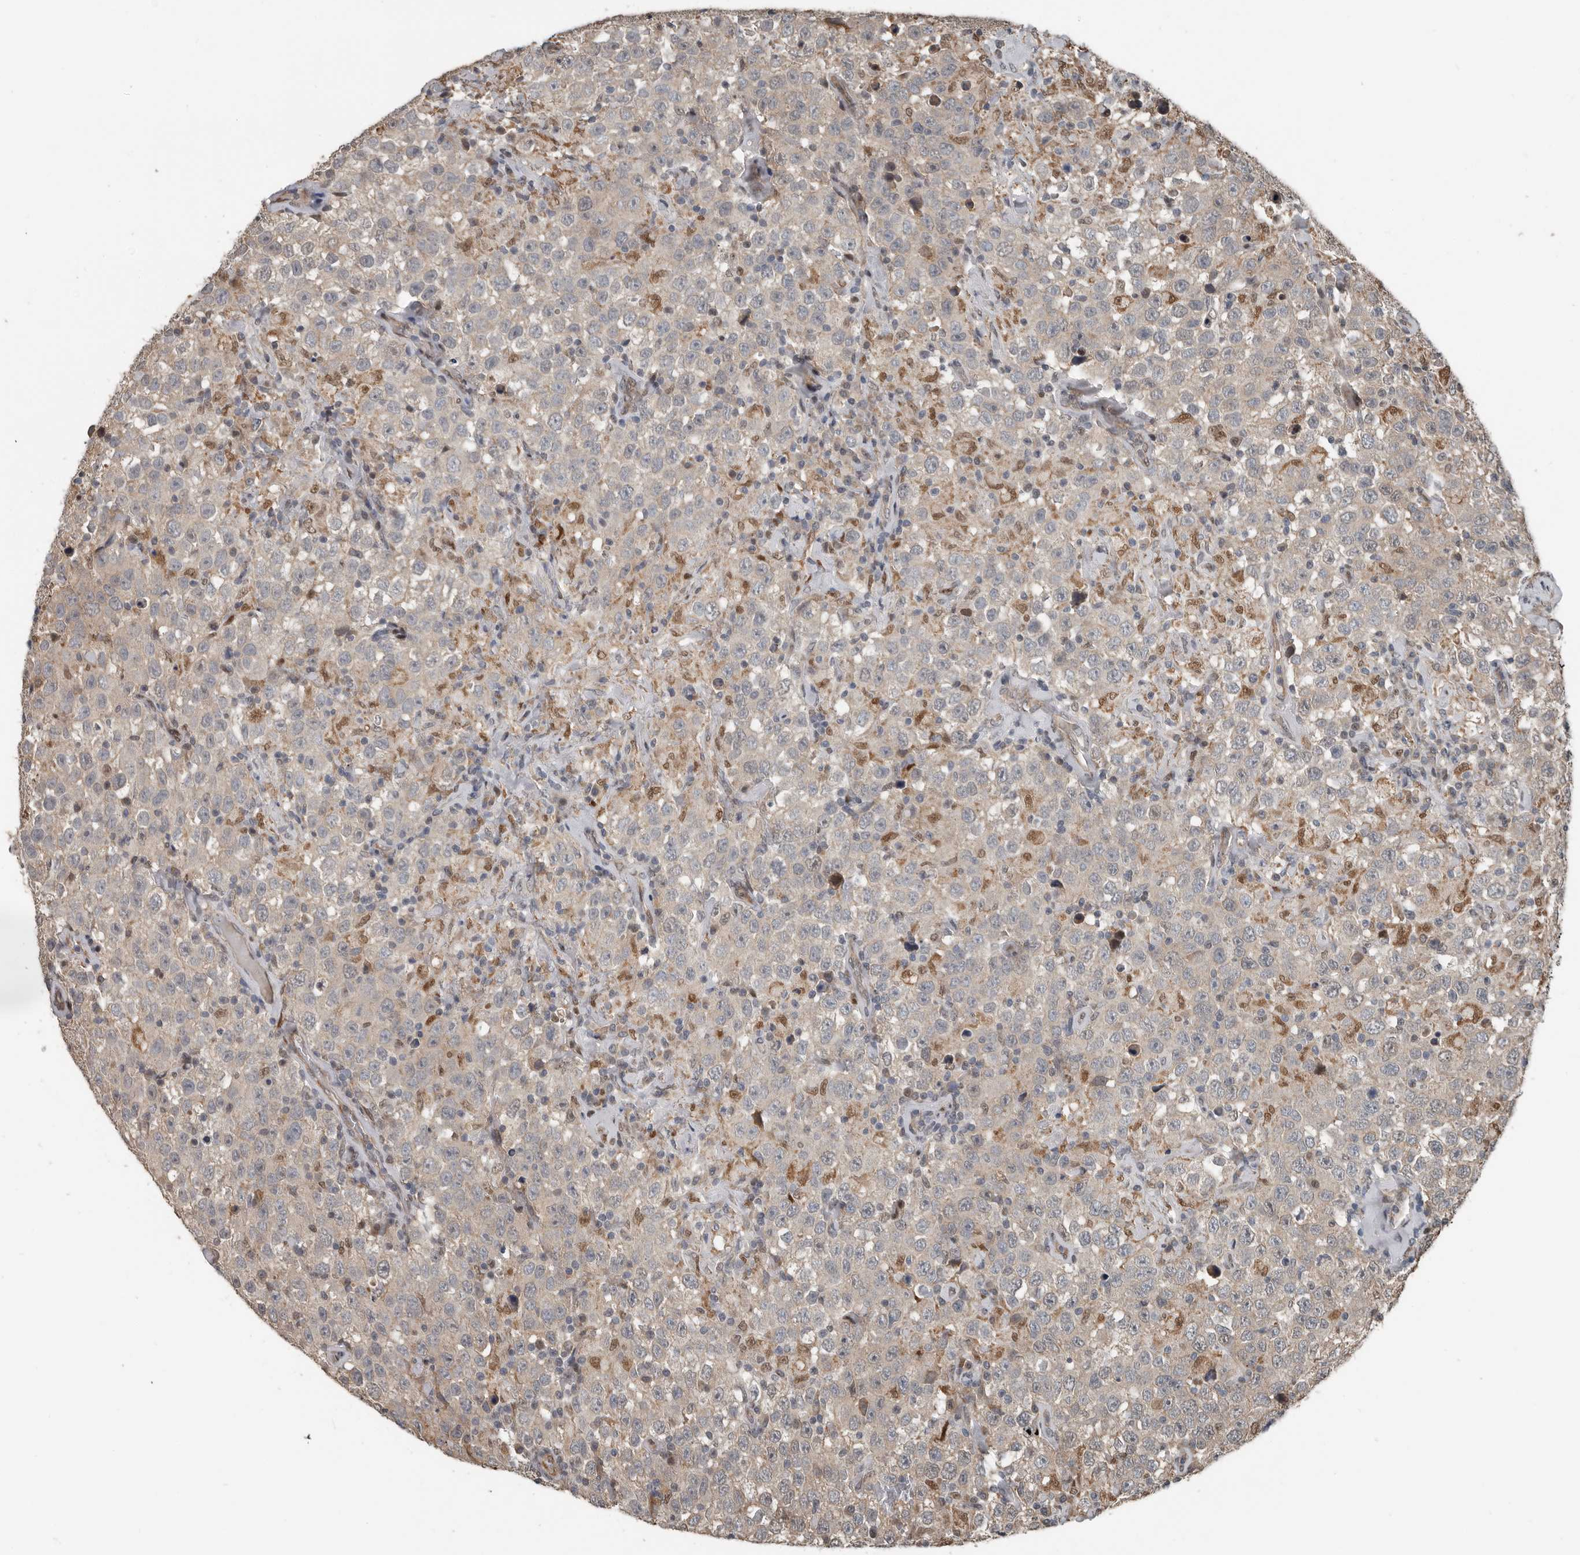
{"staining": {"intensity": "weak", "quantity": "<25%", "location": "cytoplasmic/membranous"}, "tissue": "testis cancer", "cell_type": "Tumor cells", "image_type": "cancer", "snomed": [{"axis": "morphology", "description": "Seminoma, NOS"}, {"axis": "topography", "description": "Testis"}], "caption": "This is a histopathology image of immunohistochemistry (IHC) staining of seminoma (testis), which shows no positivity in tumor cells.", "gene": "YOD1", "patient": {"sex": "male", "age": 41}}